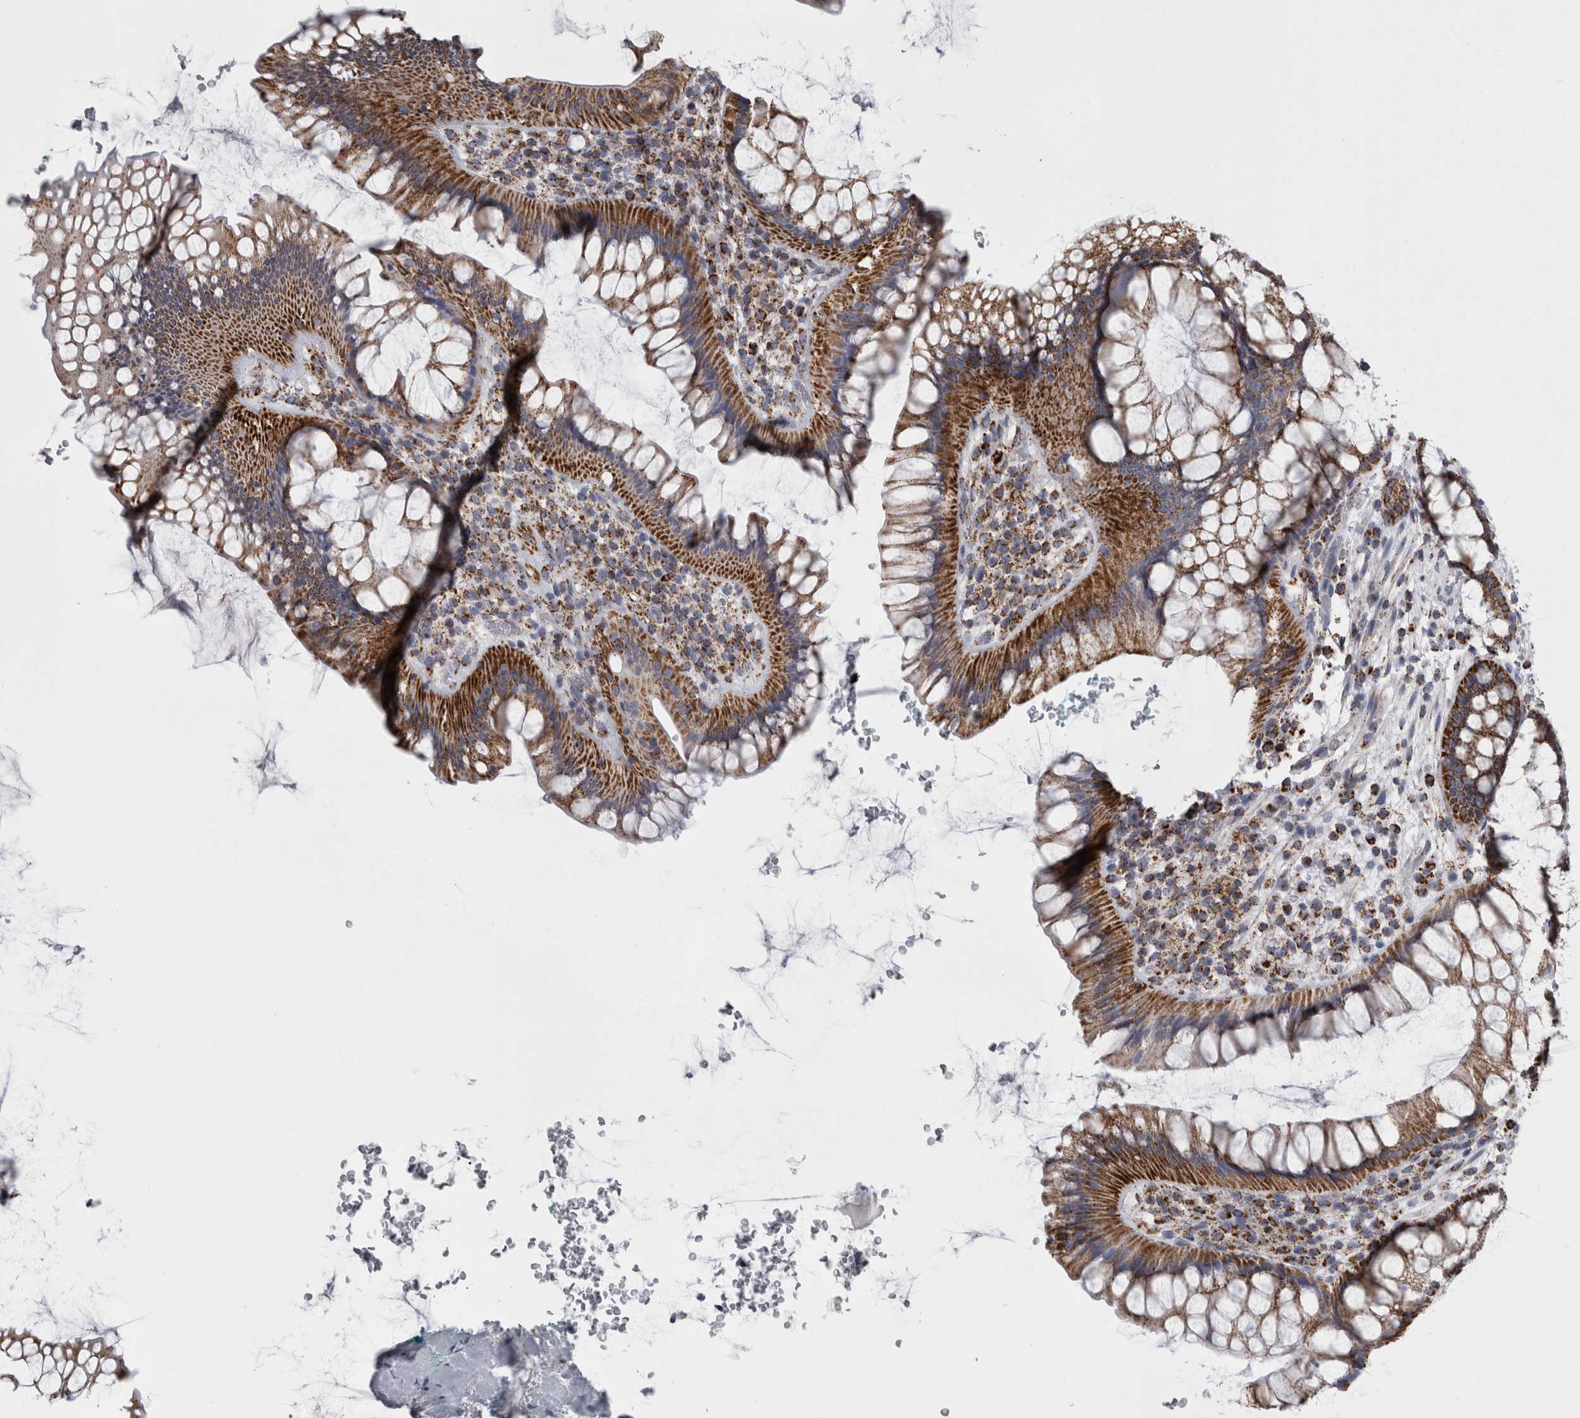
{"staining": {"intensity": "strong", "quantity": ">75%", "location": "cytoplasmic/membranous"}, "tissue": "rectum", "cell_type": "Glandular cells", "image_type": "normal", "snomed": [{"axis": "morphology", "description": "Normal tissue, NOS"}, {"axis": "topography", "description": "Rectum"}], "caption": "This histopathology image reveals benign rectum stained with IHC to label a protein in brown. The cytoplasmic/membranous of glandular cells show strong positivity for the protein. Nuclei are counter-stained blue.", "gene": "MDH2", "patient": {"sex": "male", "age": 51}}